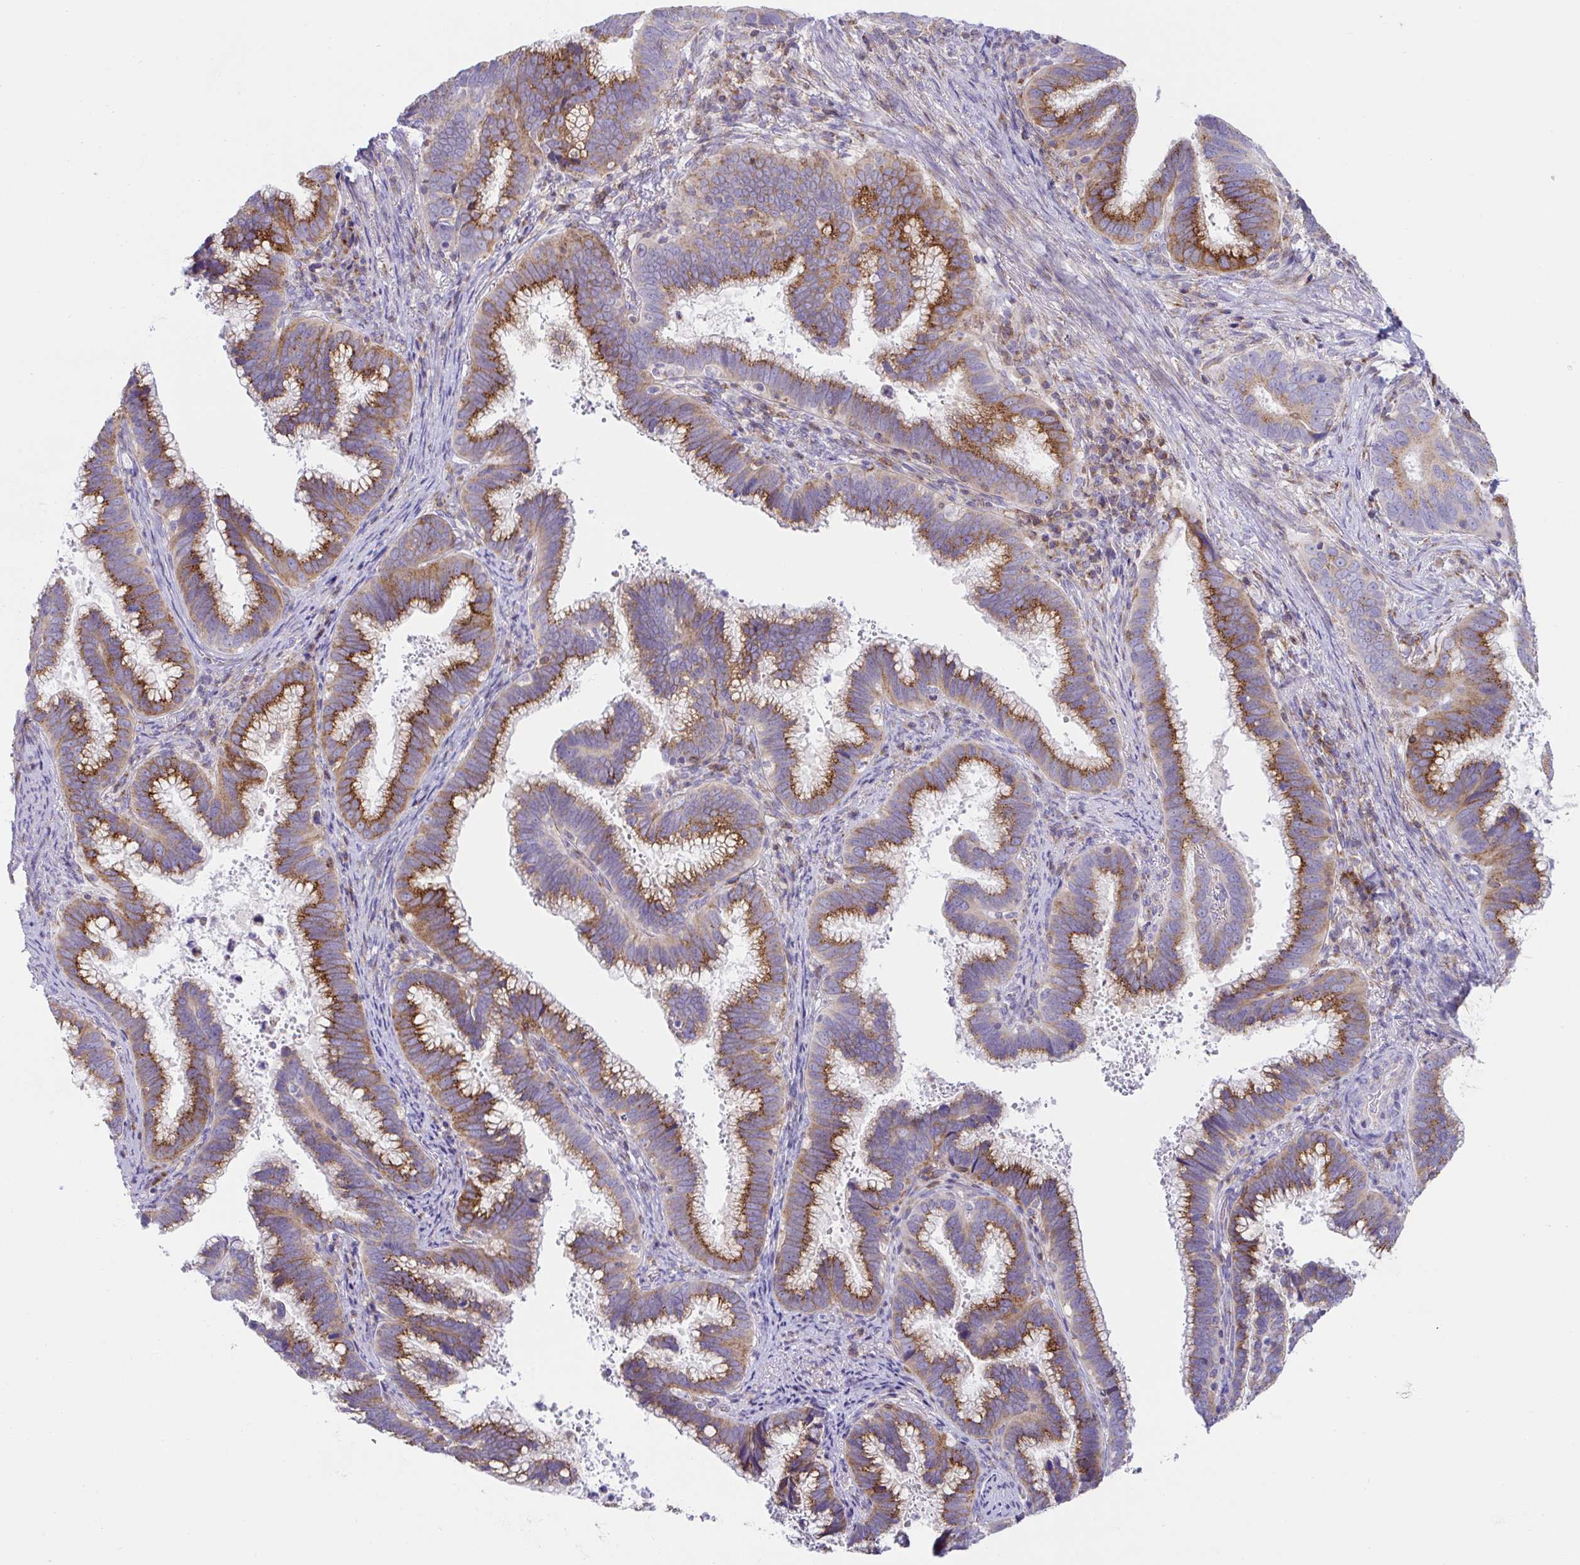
{"staining": {"intensity": "strong", "quantity": ">75%", "location": "cytoplasmic/membranous"}, "tissue": "cervical cancer", "cell_type": "Tumor cells", "image_type": "cancer", "snomed": [{"axis": "morphology", "description": "Adenocarcinoma, NOS"}, {"axis": "topography", "description": "Cervix"}], "caption": "A high amount of strong cytoplasmic/membranous positivity is present in approximately >75% of tumor cells in cervical adenocarcinoma tissue. (DAB (3,3'-diaminobenzidine) IHC, brown staining for protein, blue staining for nuclei).", "gene": "MIA3", "patient": {"sex": "female", "age": 56}}